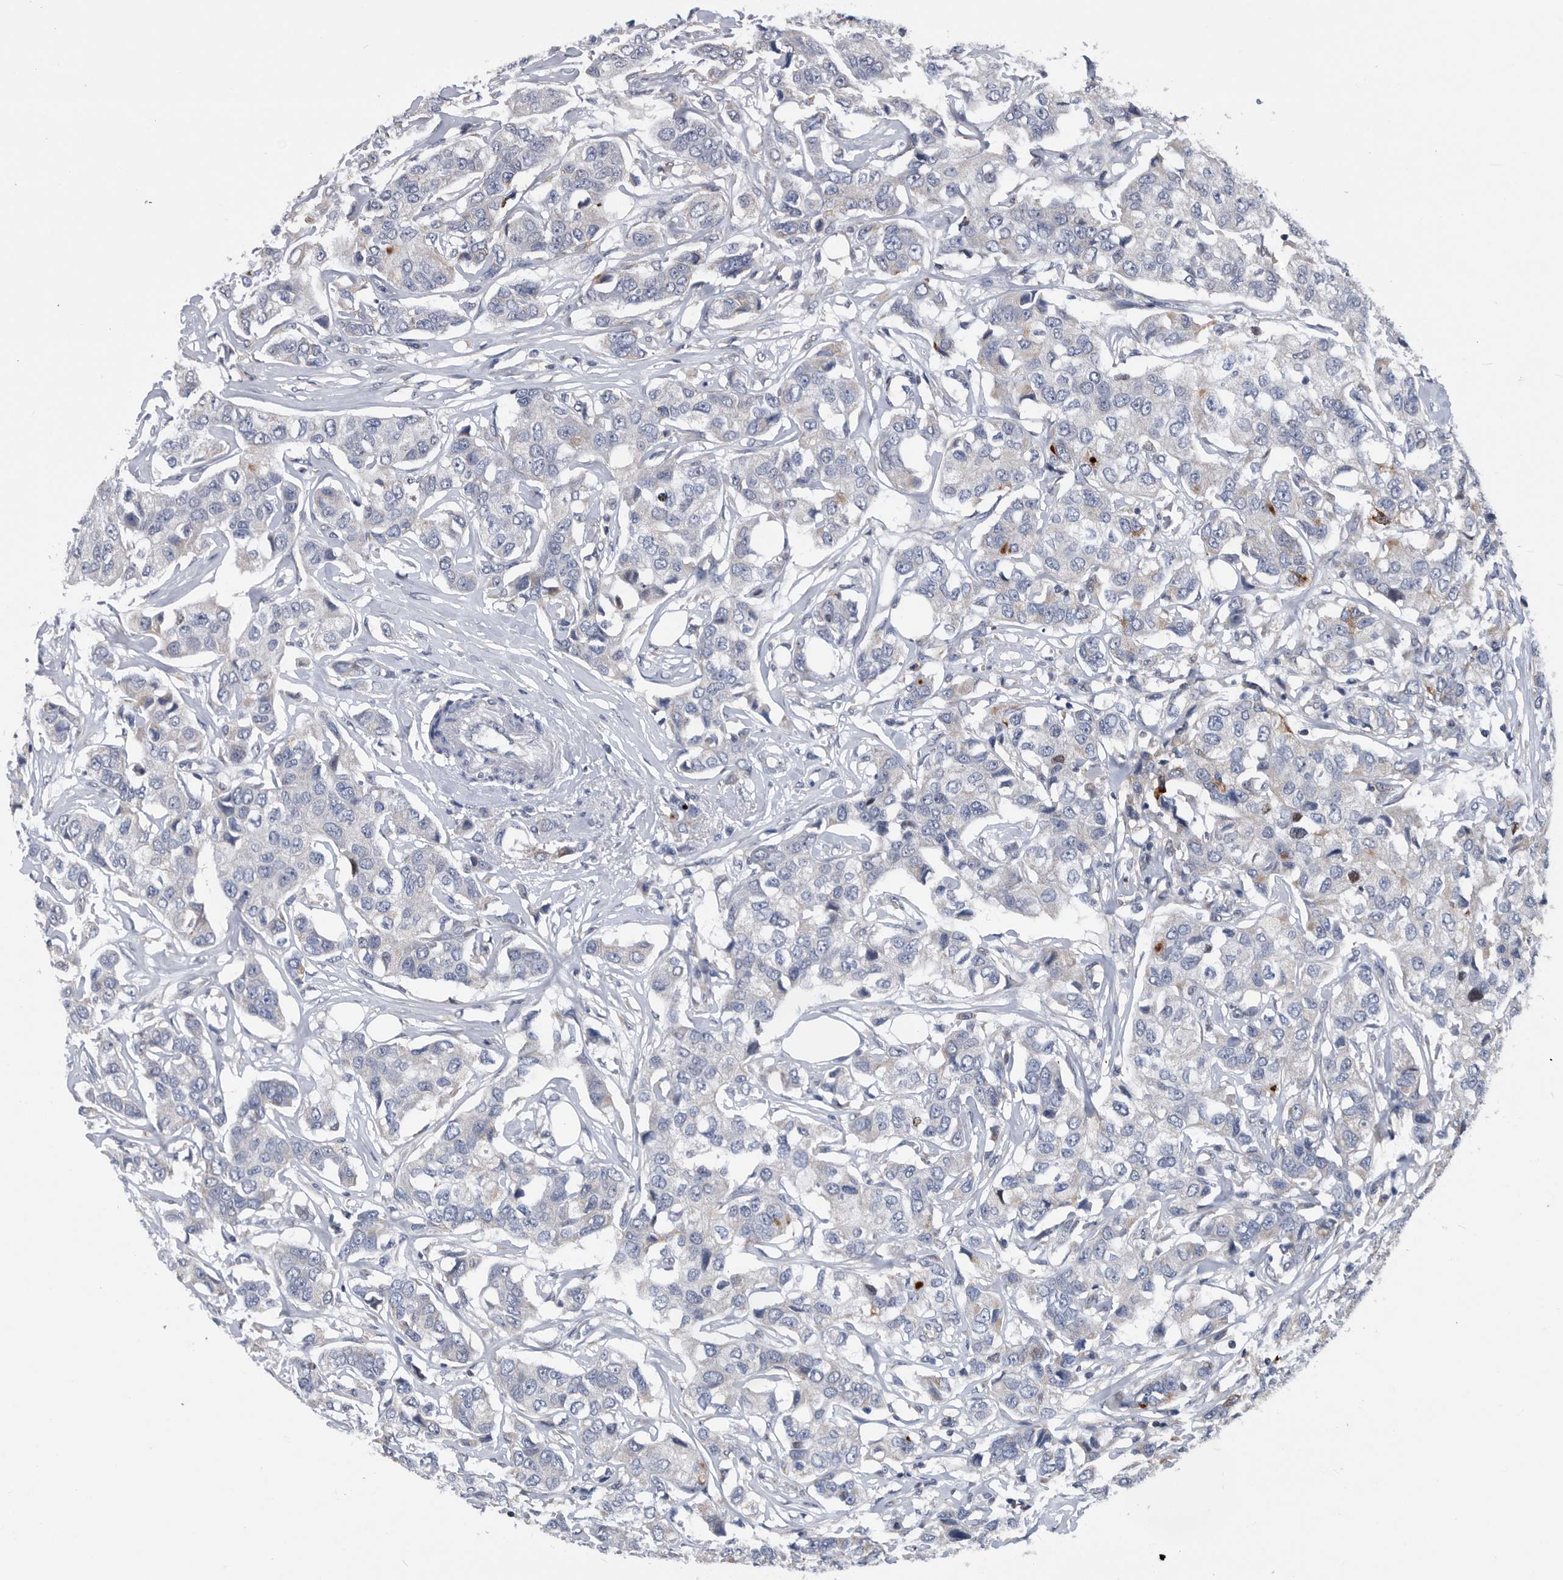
{"staining": {"intensity": "negative", "quantity": "none", "location": "none"}, "tissue": "breast cancer", "cell_type": "Tumor cells", "image_type": "cancer", "snomed": [{"axis": "morphology", "description": "Duct carcinoma"}, {"axis": "topography", "description": "Breast"}], "caption": "Breast cancer stained for a protein using immunohistochemistry (IHC) reveals no positivity tumor cells.", "gene": "NRBP1", "patient": {"sex": "female", "age": 80}}